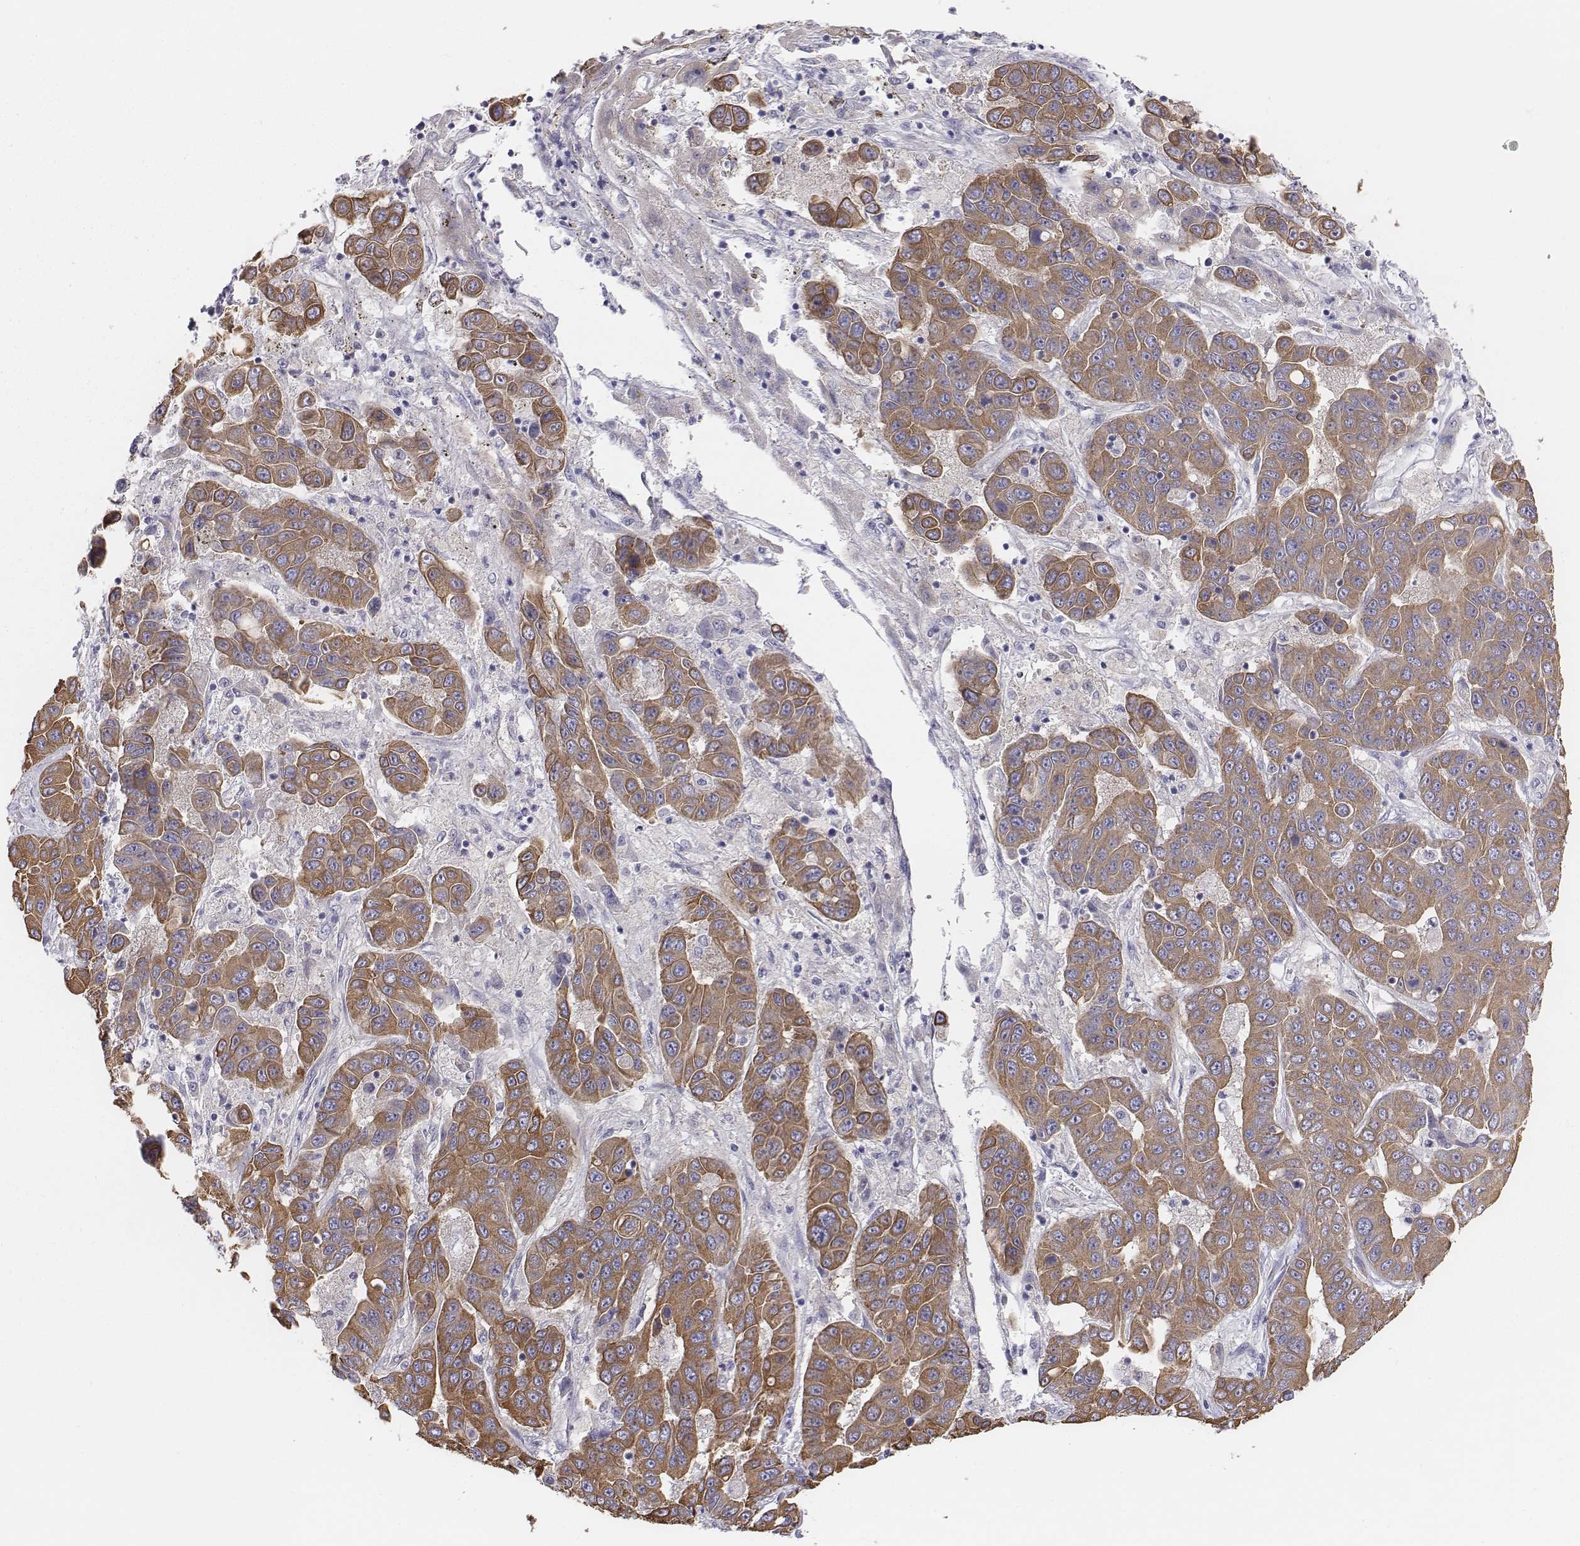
{"staining": {"intensity": "moderate", "quantity": ">75%", "location": "cytoplasmic/membranous"}, "tissue": "liver cancer", "cell_type": "Tumor cells", "image_type": "cancer", "snomed": [{"axis": "morphology", "description": "Cholangiocarcinoma"}, {"axis": "topography", "description": "Liver"}], "caption": "An IHC micrograph of neoplastic tissue is shown. Protein staining in brown highlights moderate cytoplasmic/membranous positivity in liver cancer within tumor cells.", "gene": "CHST14", "patient": {"sex": "female", "age": 52}}